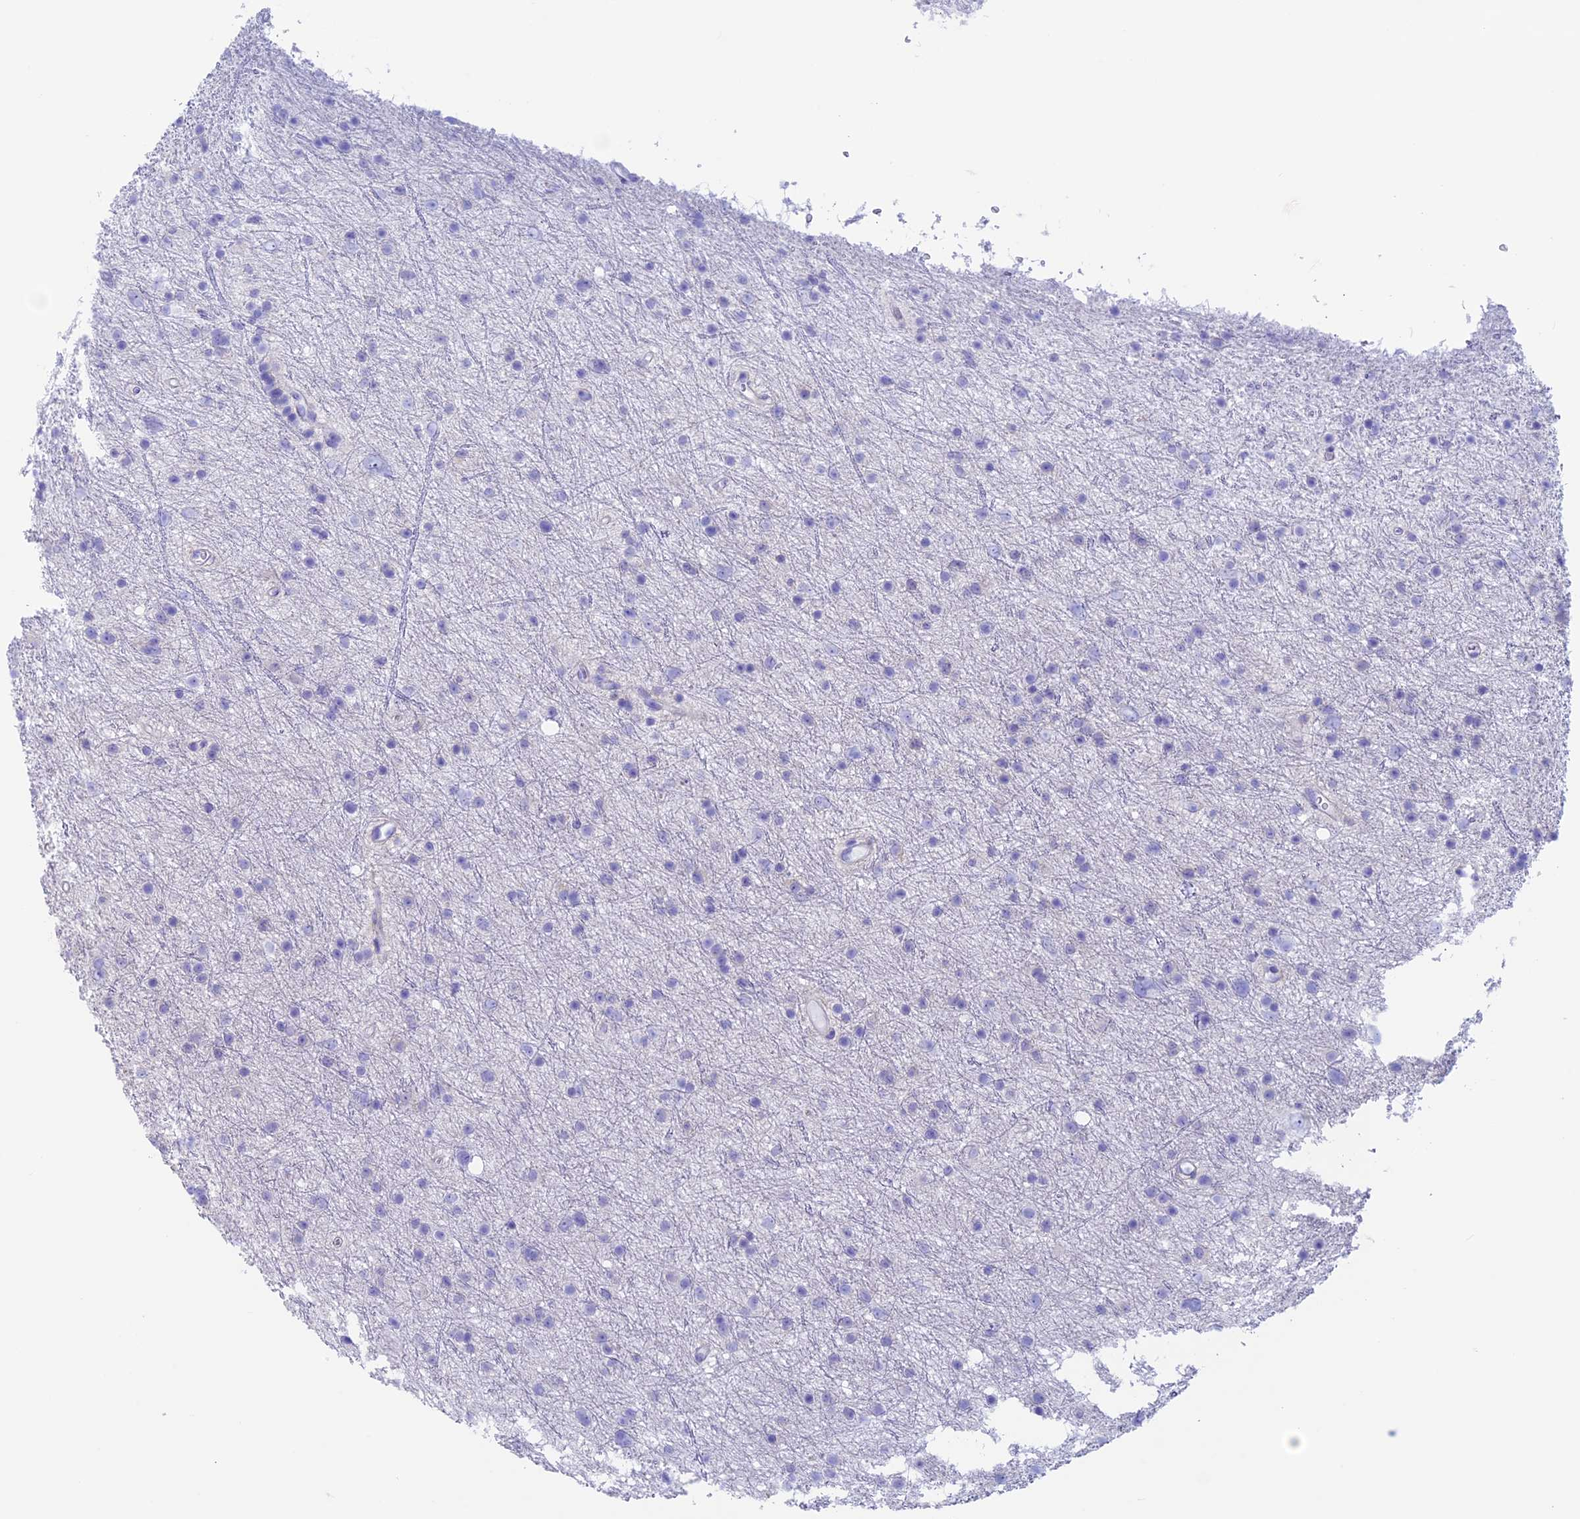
{"staining": {"intensity": "negative", "quantity": "none", "location": "none"}, "tissue": "glioma", "cell_type": "Tumor cells", "image_type": "cancer", "snomed": [{"axis": "morphology", "description": "Glioma, malignant, Low grade"}, {"axis": "topography", "description": "Cerebral cortex"}], "caption": "This photomicrograph is of low-grade glioma (malignant) stained with immunohistochemistry to label a protein in brown with the nuclei are counter-stained blue. There is no staining in tumor cells.", "gene": "RP1", "patient": {"sex": "female", "age": 39}}